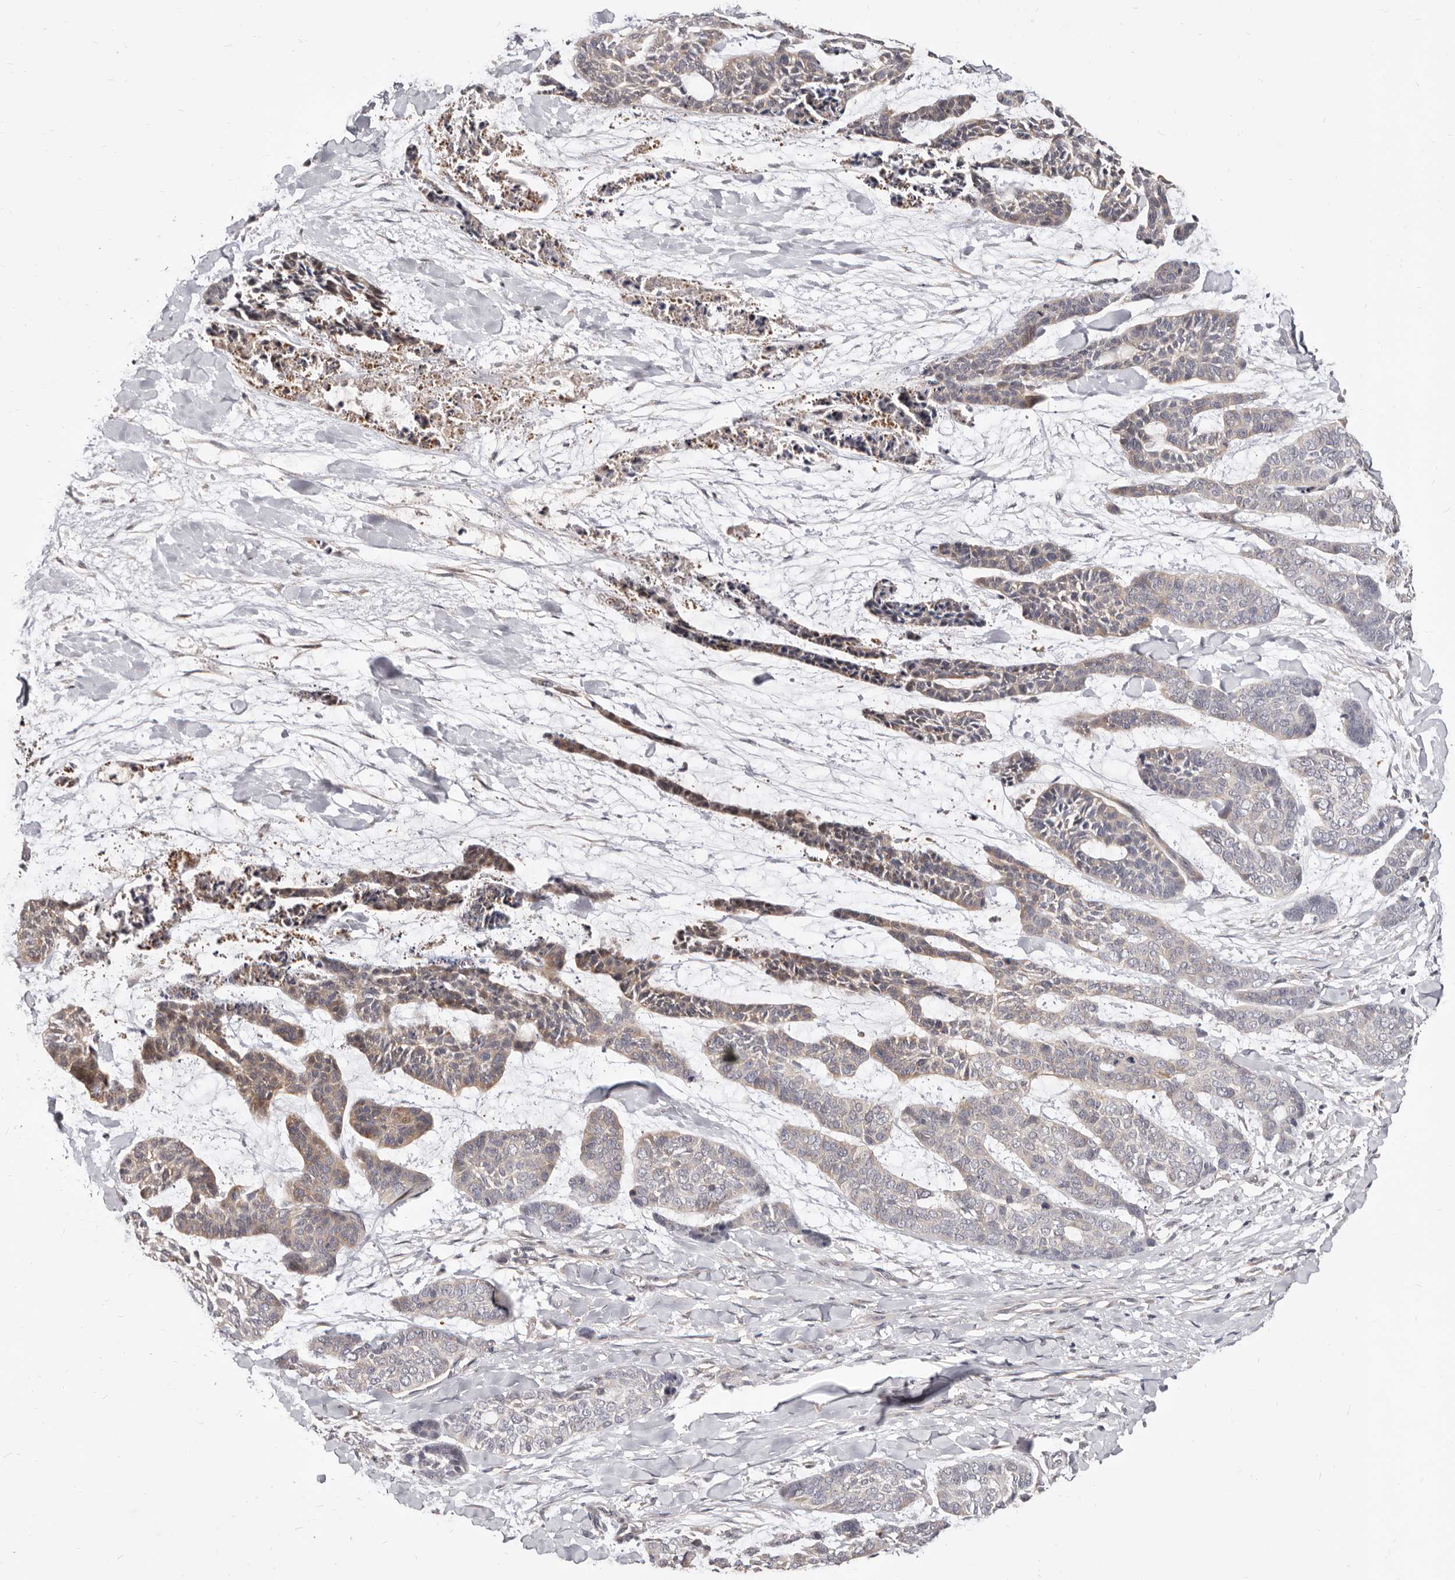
{"staining": {"intensity": "weak", "quantity": "25%-75%", "location": "cytoplasmic/membranous"}, "tissue": "skin cancer", "cell_type": "Tumor cells", "image_type": "cancer", "snomed": [{"axis": "morphology", "description": "Basal cell carcinoma"}, {"axis": "topography", "description": "Skin"}], "caption": "This histopathology image displays immunohistochemistry staining of human skin cancer, with low weak cytoplasmic/membranous positivity in about 25%-75% of tumor cells.", "gene": "TC2N", "patient": {"sex": "female", "age": 64}}